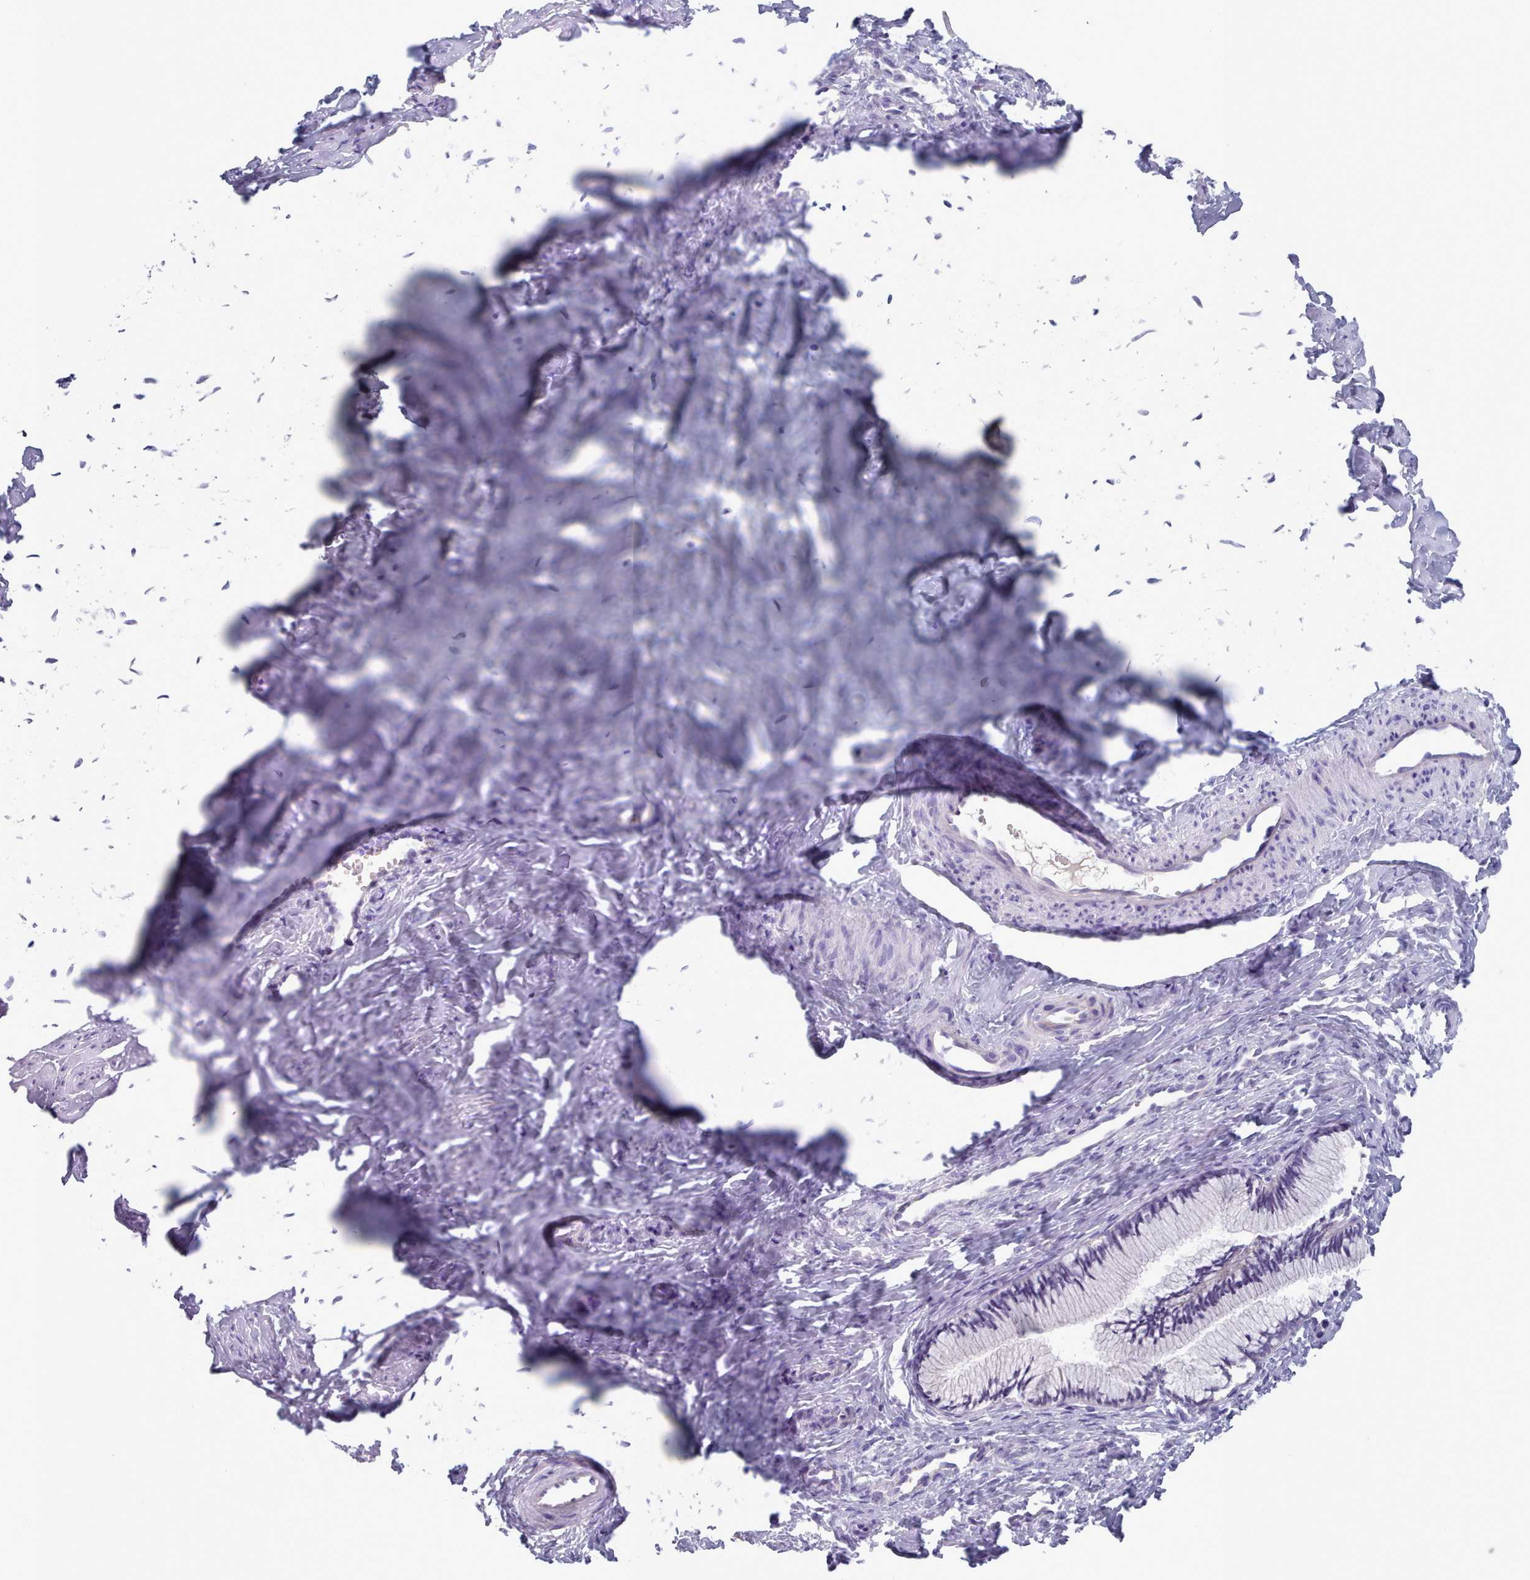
{"staining": {"intensity": "negative", "quantity": "none", "location": "none"}, "tissue": "cervix", "cell_type": "Glandular cells", "image_type": "normal", "snomed": [{"axis": "morphology", "description": "Normal tissue, NOS"}, {"axis": "topography", "description": "Cervix"}], "caption": "This is a photomicrograph of IHC staining of unremarkable cervix, which shows no expression in glandular cells.", "gene": "HAO1", "patient": {"sex": "female", "age": 27}}